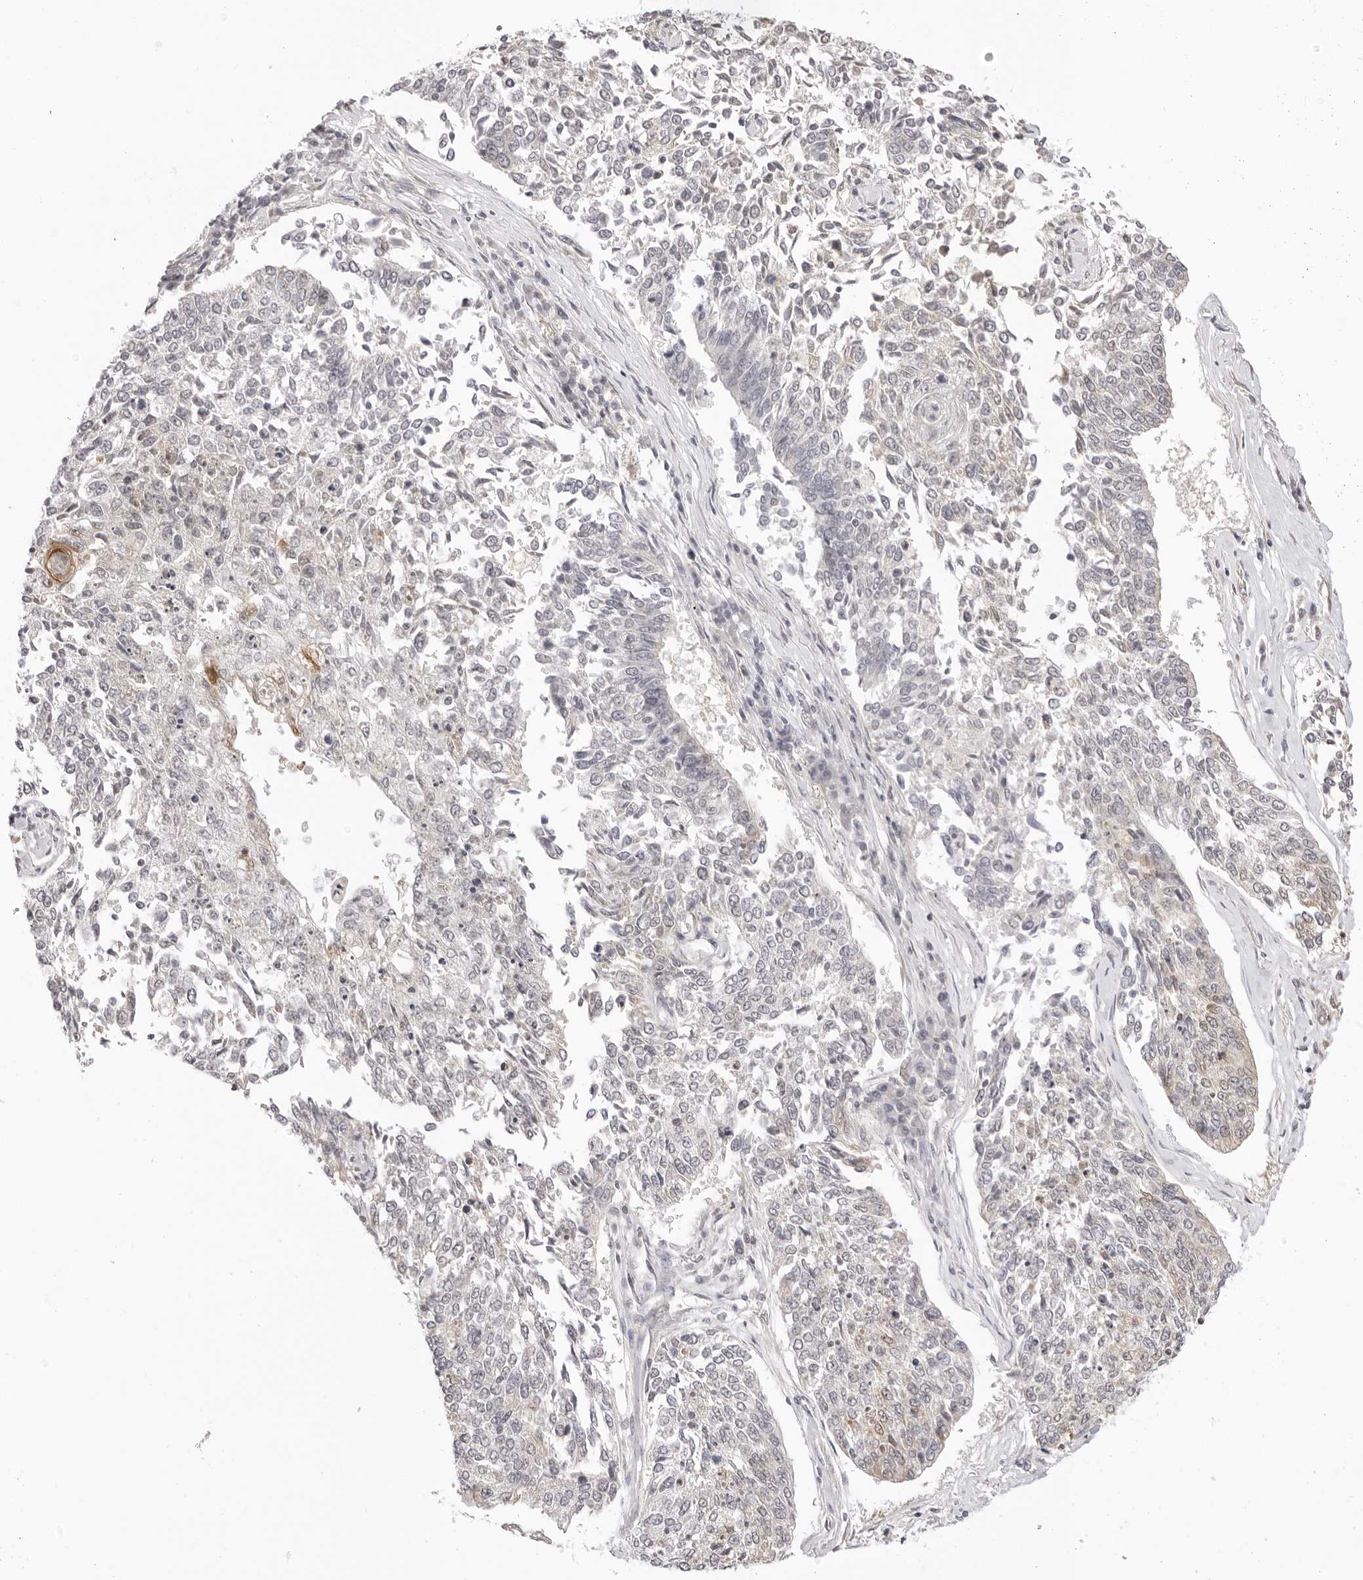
{"staining": {"intensity": "weak", "quantity": "<25%", "location": "cytoplasmic/membranous"}, "tissue": "lung cancer", "cell_type": "Tumor cells", "image_type": "cancer", "snomed": [{"axis": "morphology", "description": "Normal tissue, NOS"}, {"axis": "morphology", "description": "Squamous cell carcinoma, NOS"}, {"axis": "topography", "description": "Cartilage tissue"}, {"axis": "topography", "description": "Bronchus"}, {"axis": "topography", "description": "Lung"}], "caption": "Immunohistochemical staining of human lung cancer (squamous cell carcinoma) reveals no significant expression in tumor cells. (DAB immunohistochemistry (IHC) with hematoxylin counter stain).", "gene": "FDPS", "patient": {"sex": "female", "age": 49}}